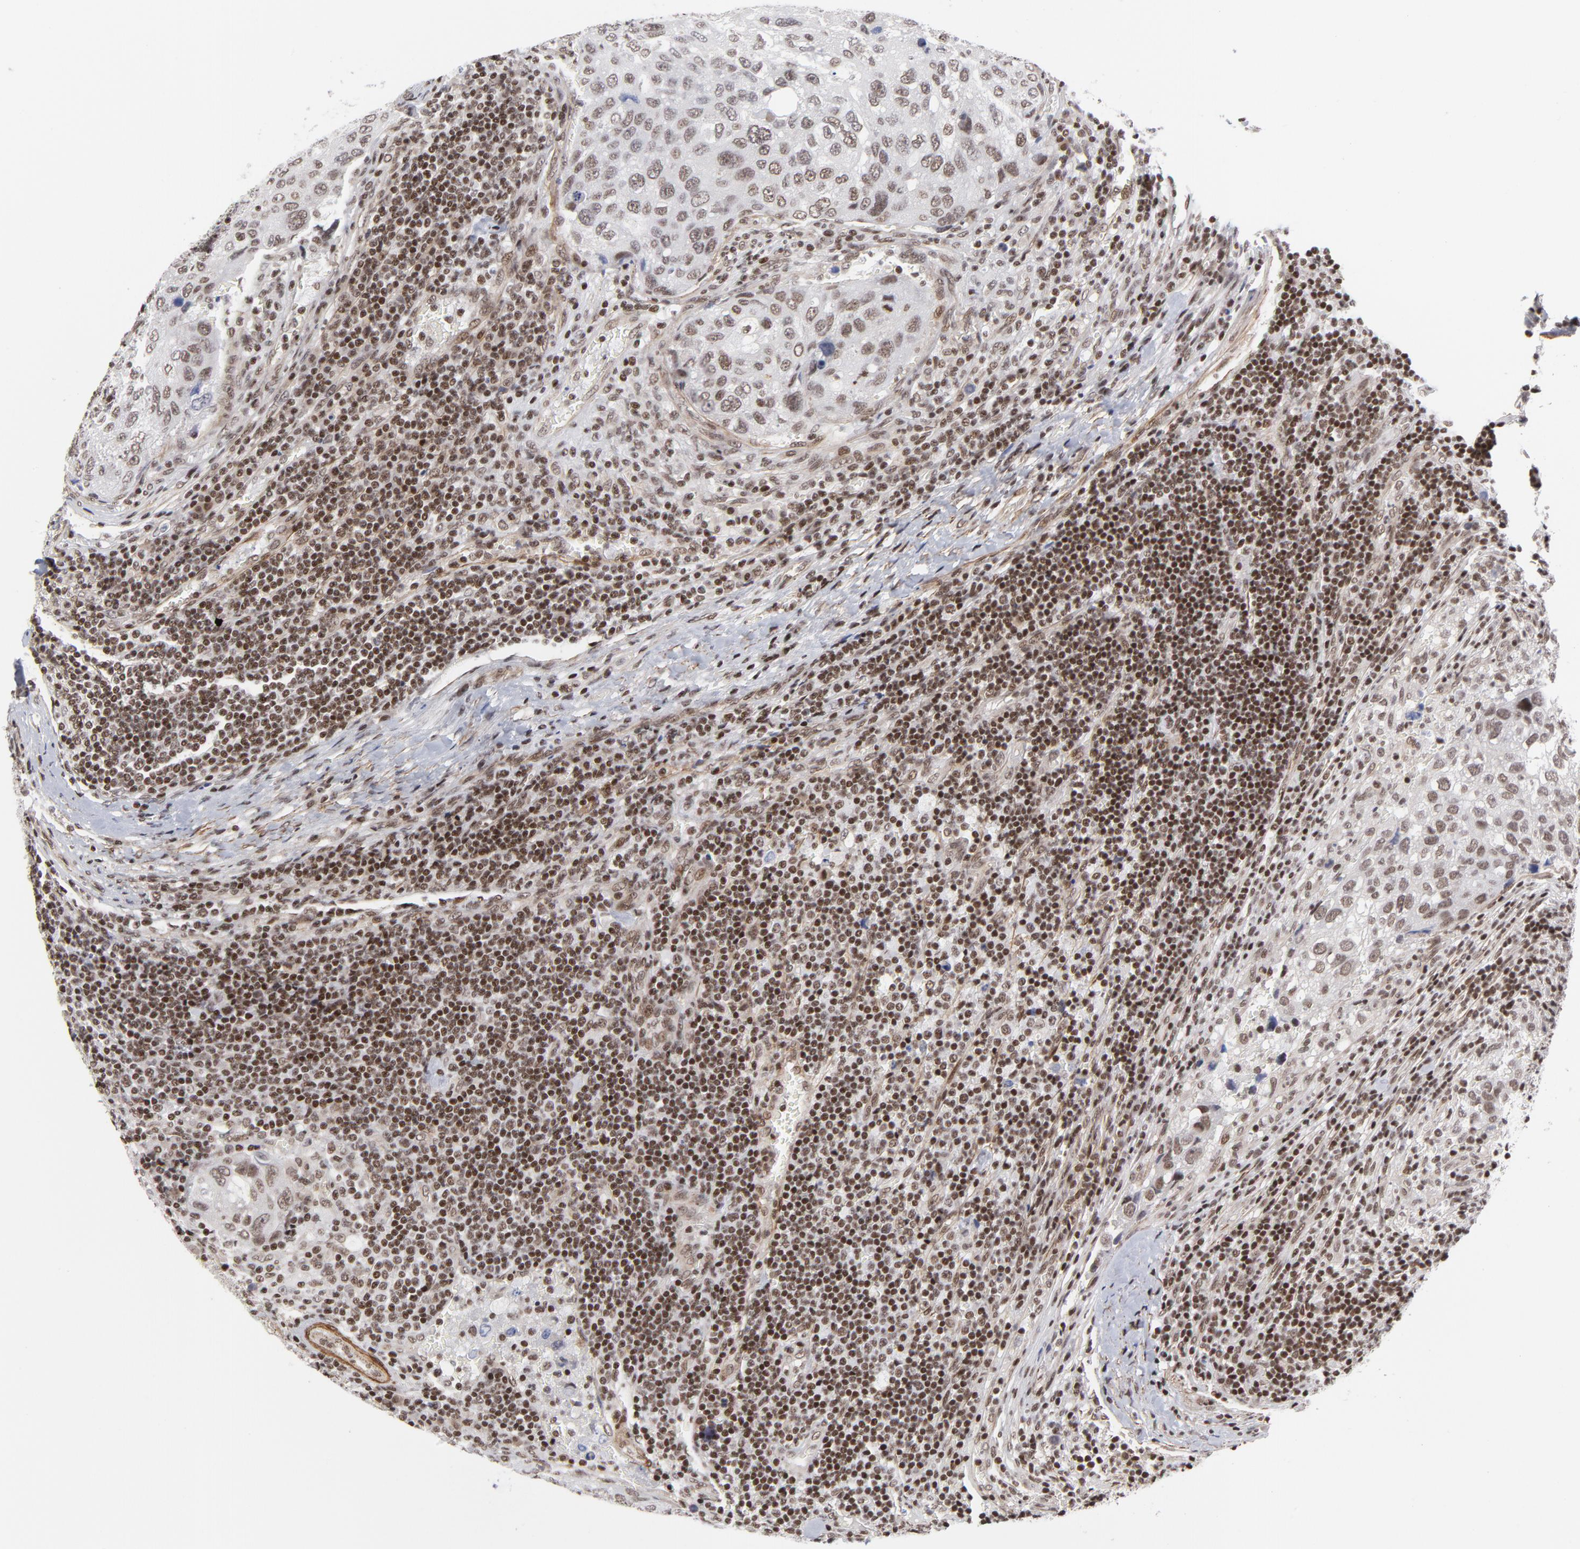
{"staining": {"intensity": "strong", "quantity": ">75%", "location": "nuclear"}, "tissue": "urothelial cancer", "cell_type": "Tumor cells", "image_type": "cancer", "snomed": [{"axis": "morphology", "description": "Urothelial carcinoma, High grade"}, {"axis": "topography", "description": "Lymph node"}, {"axis": "topography", "description": "Urinary bladder"}], "caption": "Urothelial cancer stained with IHC displays strong nuclear positivity in about >75% of tumor cells. The staining was performed using DAB to visualize the protein expression in brown, while the nuclei were stained in blue with hematoxylin (Magnification: 20x).", "gene": "CTCF", "patient": {"sex": "male", "age": 51}}